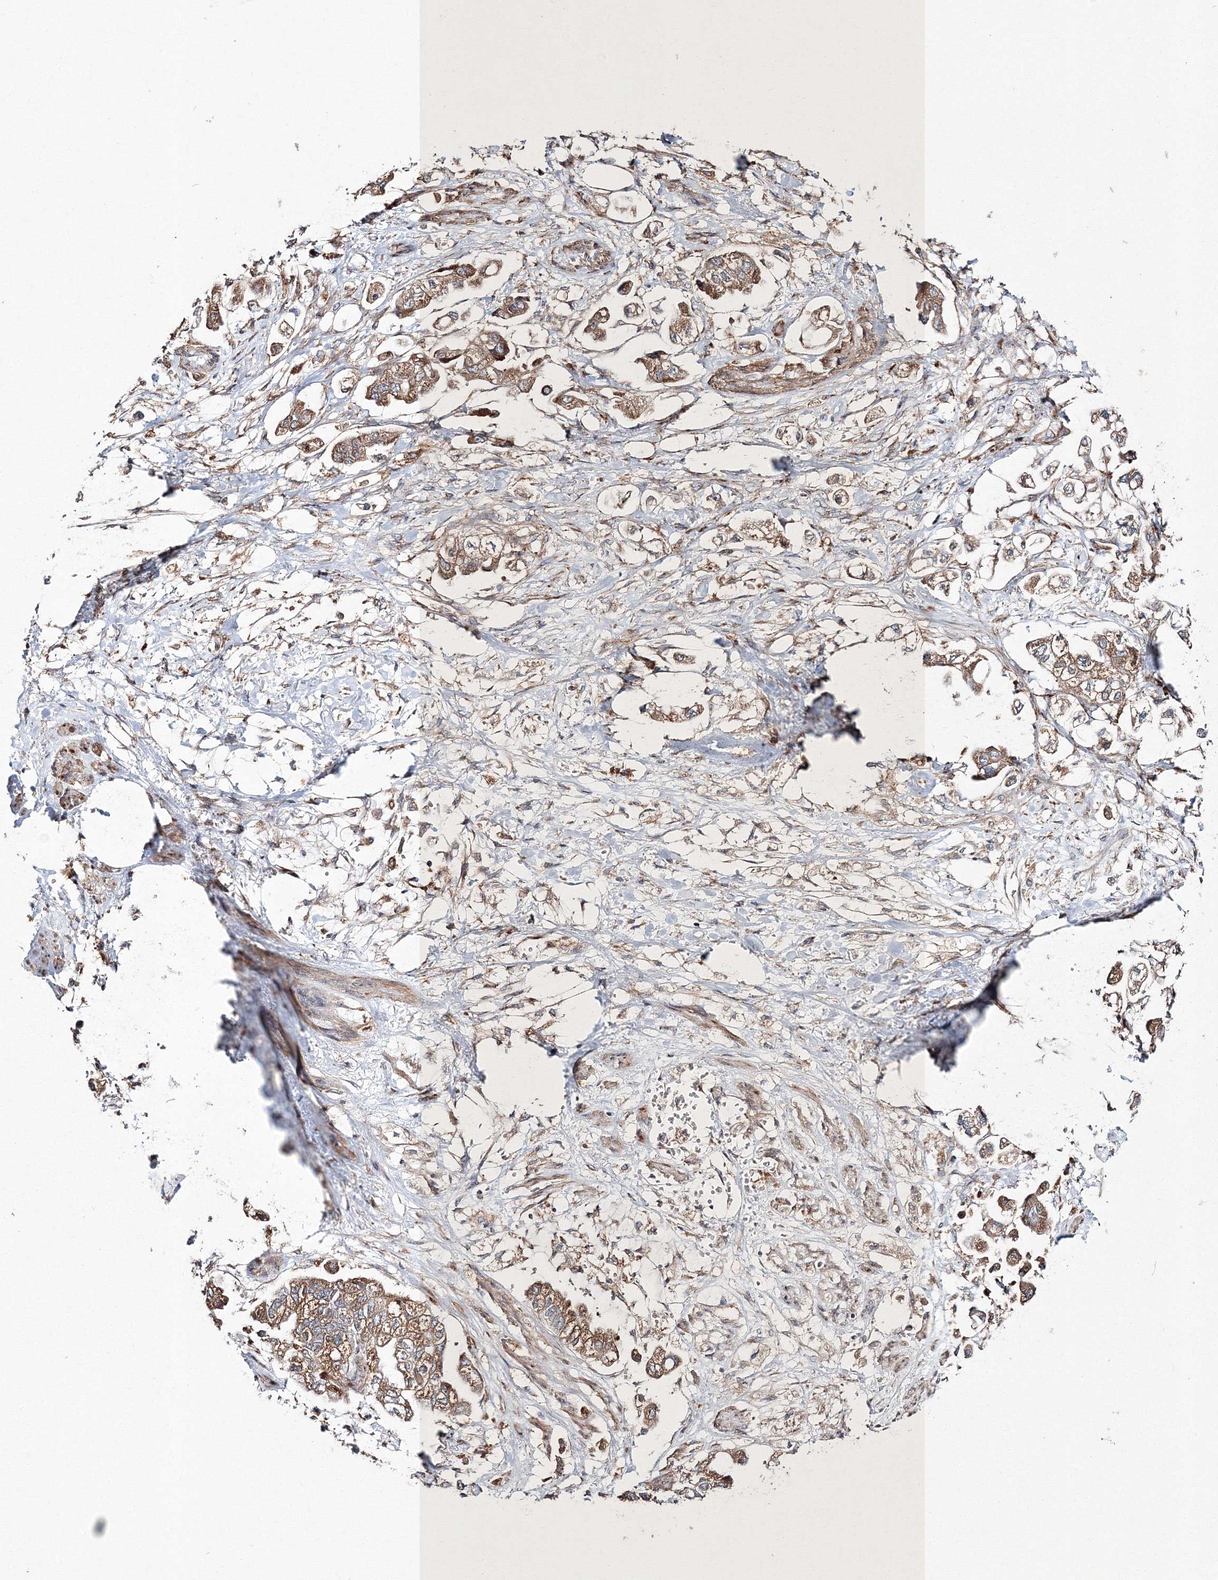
{"staining": {"intensity": "moderate", "quantity": ">75%", "location": "cytoplasmic/membranous"}, "tissue": "stomach cancer", "cell_type": "Tumor cells", "image_type": "cancer", "snomed": [{"axis": "morphology", "description": "Adenocarcinoma, NOS"}, {"axis": "topography", "description": "Stomach"}], "caption": "The immunohistochemical stain labels moderate cytoplasmic/membranous positivity in tumor cells of stomach adenocarcinoma tissue.", "gene": "DDO", "patient": {"sex": "male", "age": 62}}